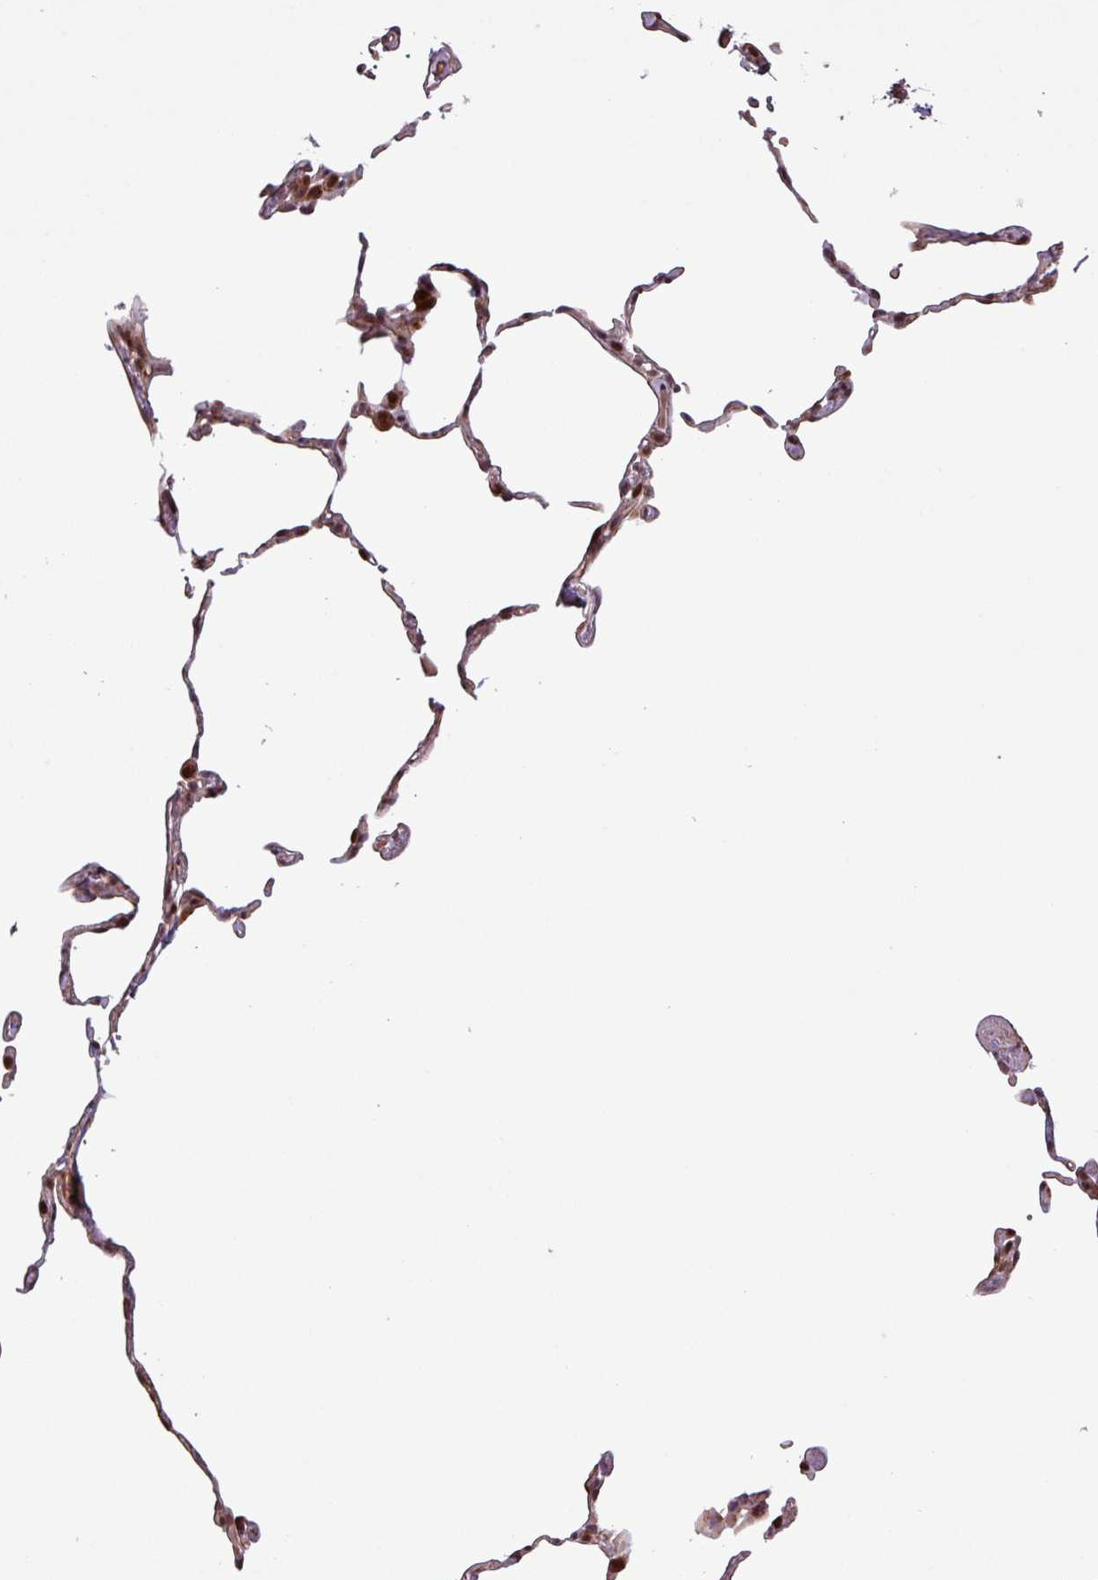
{"staining": {"intensity": "moderate", "quantity": "25%-75%", "location": "nuclear"}, "tissue": "lung", "cell_type": "Alveolar cells", "image_type": "normal", "snomed": [{"axis": "morphology", "description": "Normal tissue, NOS"}, {"axis": "topography", "description": "Lung"}], "caption": "An image of lung stained for a protein shows moderate nuclear brown staining in alveolar cells.", "gene": "SLC22A24", "patient": {"sex": "female", "age": 57}}